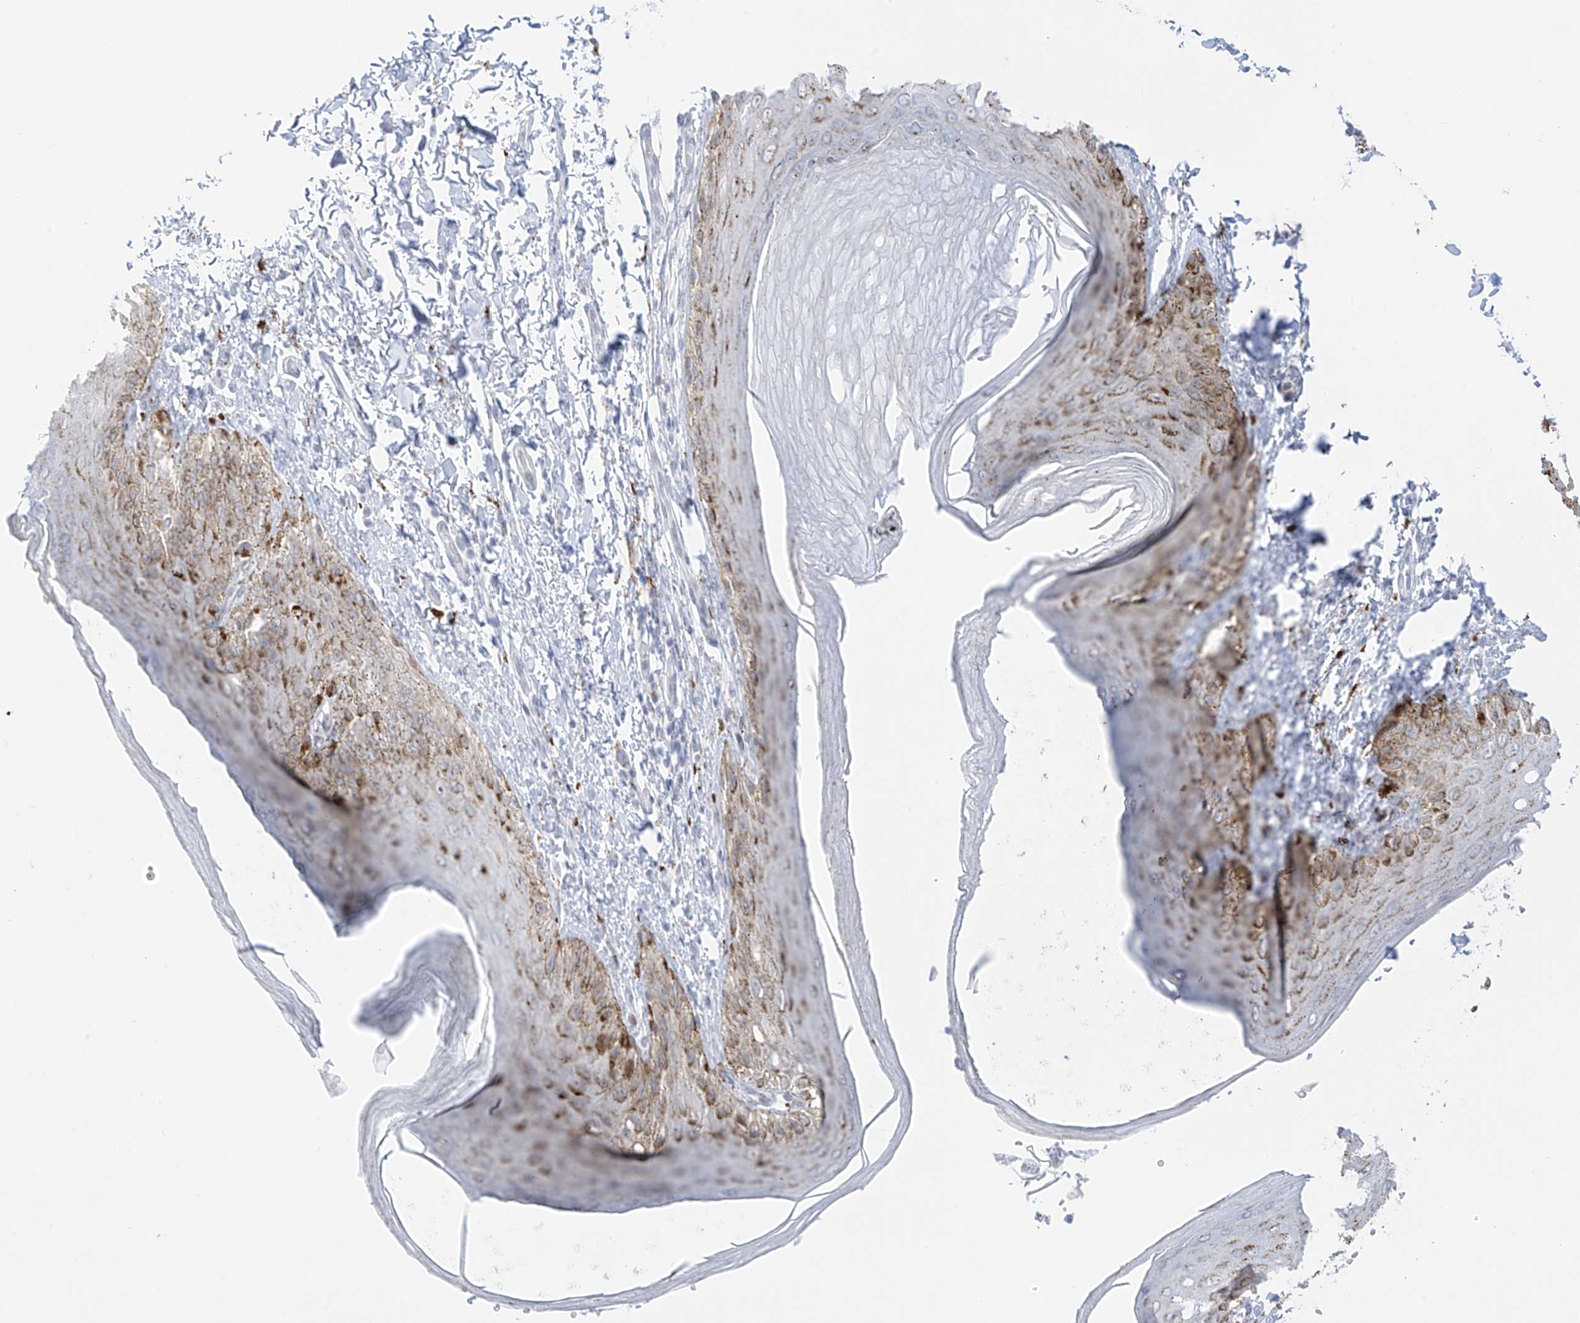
{"staining": {"intensity": "moderate", "quantity": "<25%", "location": "cytoplasmic/membranous,nuclear"}, "tissue": "skin", "cell_type": "Epidermal cells", "image_type": "normal", "snomed": [{"axis": "morphology", "description": "Normal tissue, NOS"}, {"axis": "topography", "description": "Anal"}], "caption": "A brown stain shows moderate cytoplasmic/membranous,nuclear expression of a protein in epidermal cells of normal human skin.", "gene": "PSPH", "patient": {"sex": "male", "age": 44}}